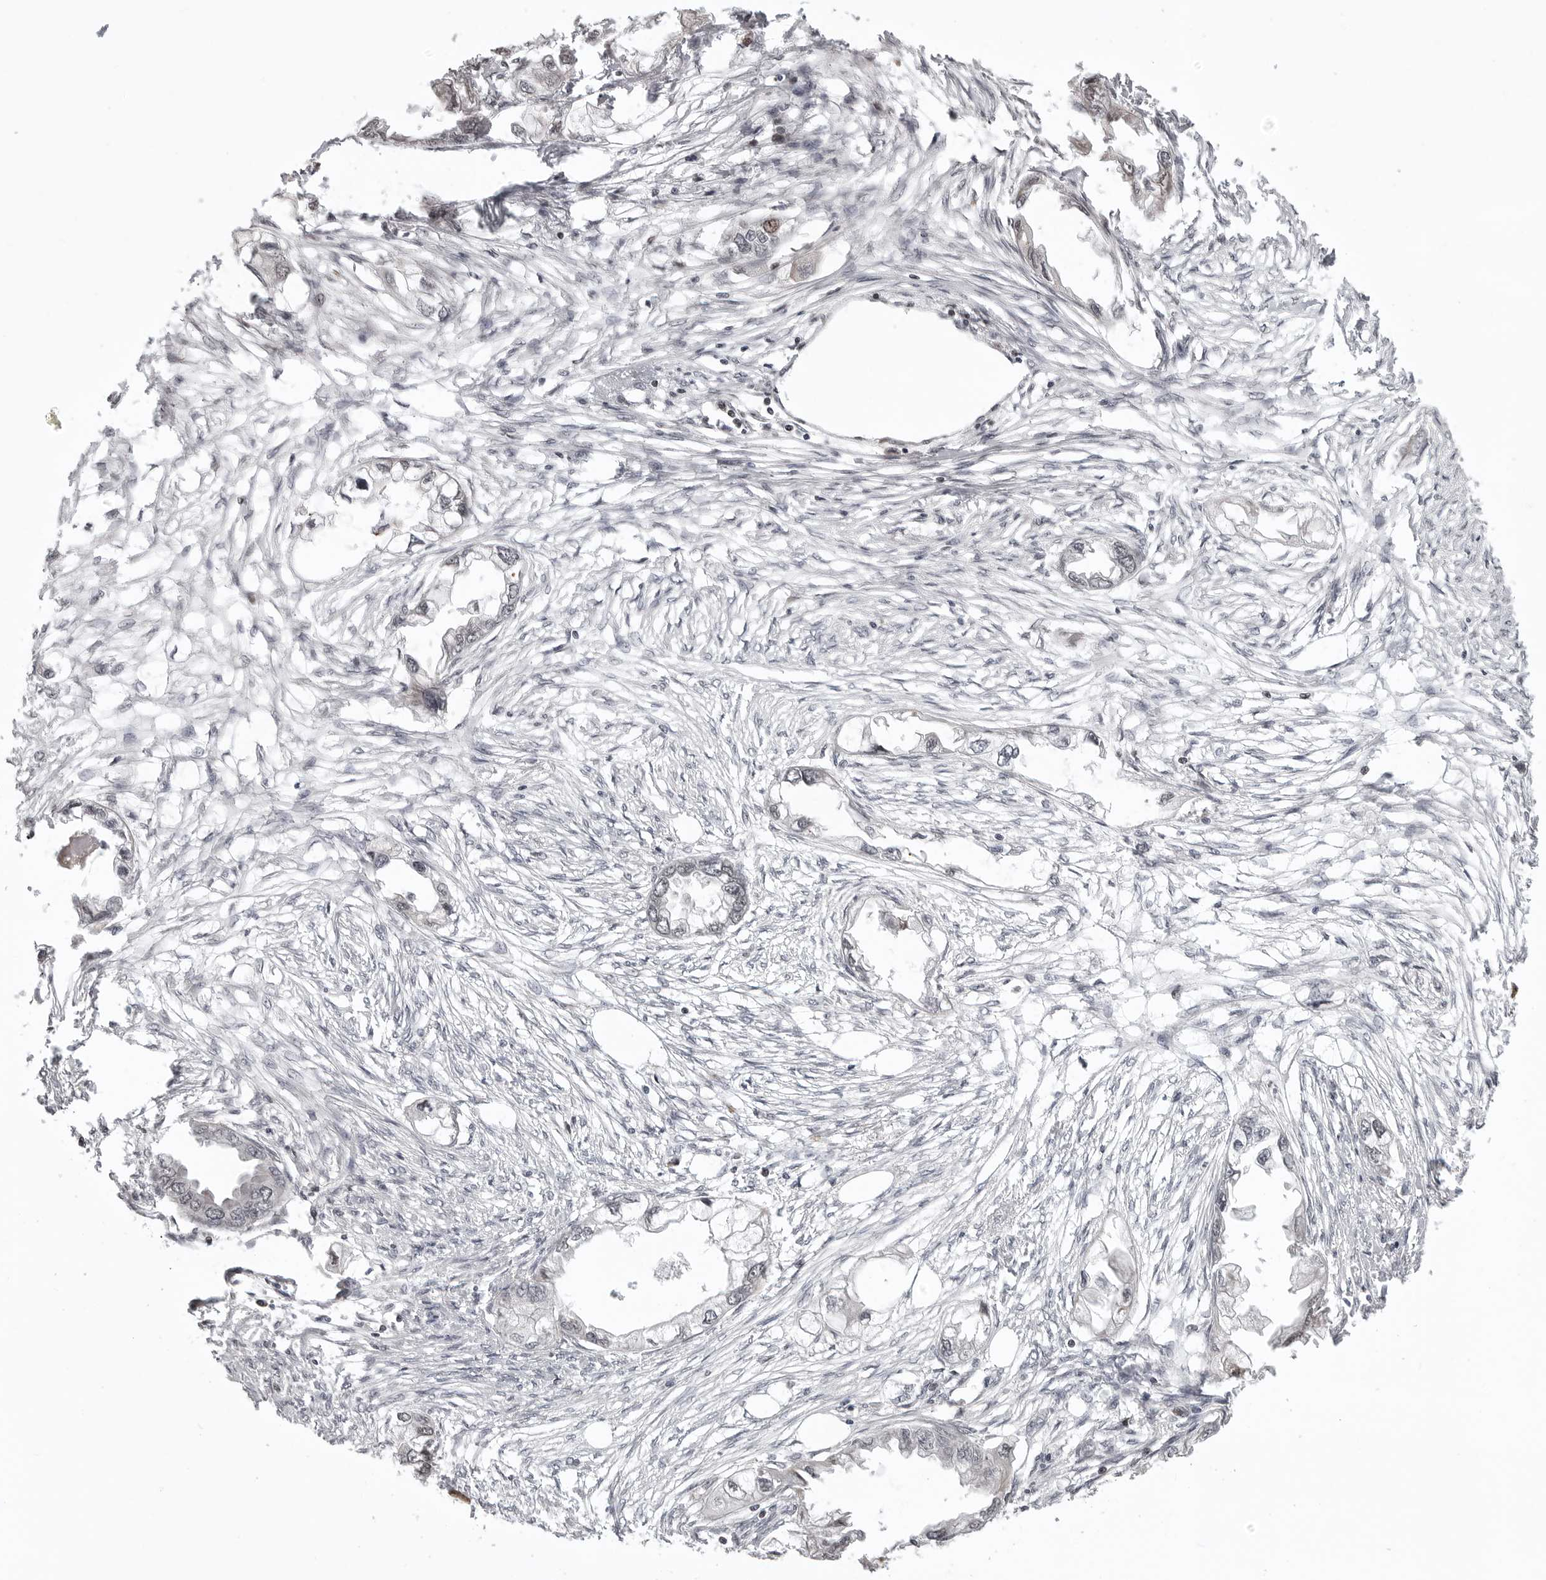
{"staining": {"intensity": "negative", "quantity": "none", "location": "none"}, "tissue": "endometrial cancer", "cell_type": "Tumor cells", "image_type": "cancer", "snomed": [{"axis": "morphology", "description": "Adenocarcinoma, NOS"}, {"axis": "morphology", "description": "Adenocarcinoma, metastatic, NOS"}, {"axis": "topography", "description": "Adipose tissue"}, {"axis": "topography", "description": "Endometrium"}], "caption": "The photomicrograph exhibits no significant positivity in tumor cells of endometrial cancer (adenocarcinoma).", "gene": "PHF3", "patient": {"sex": "female", "age": 67}}